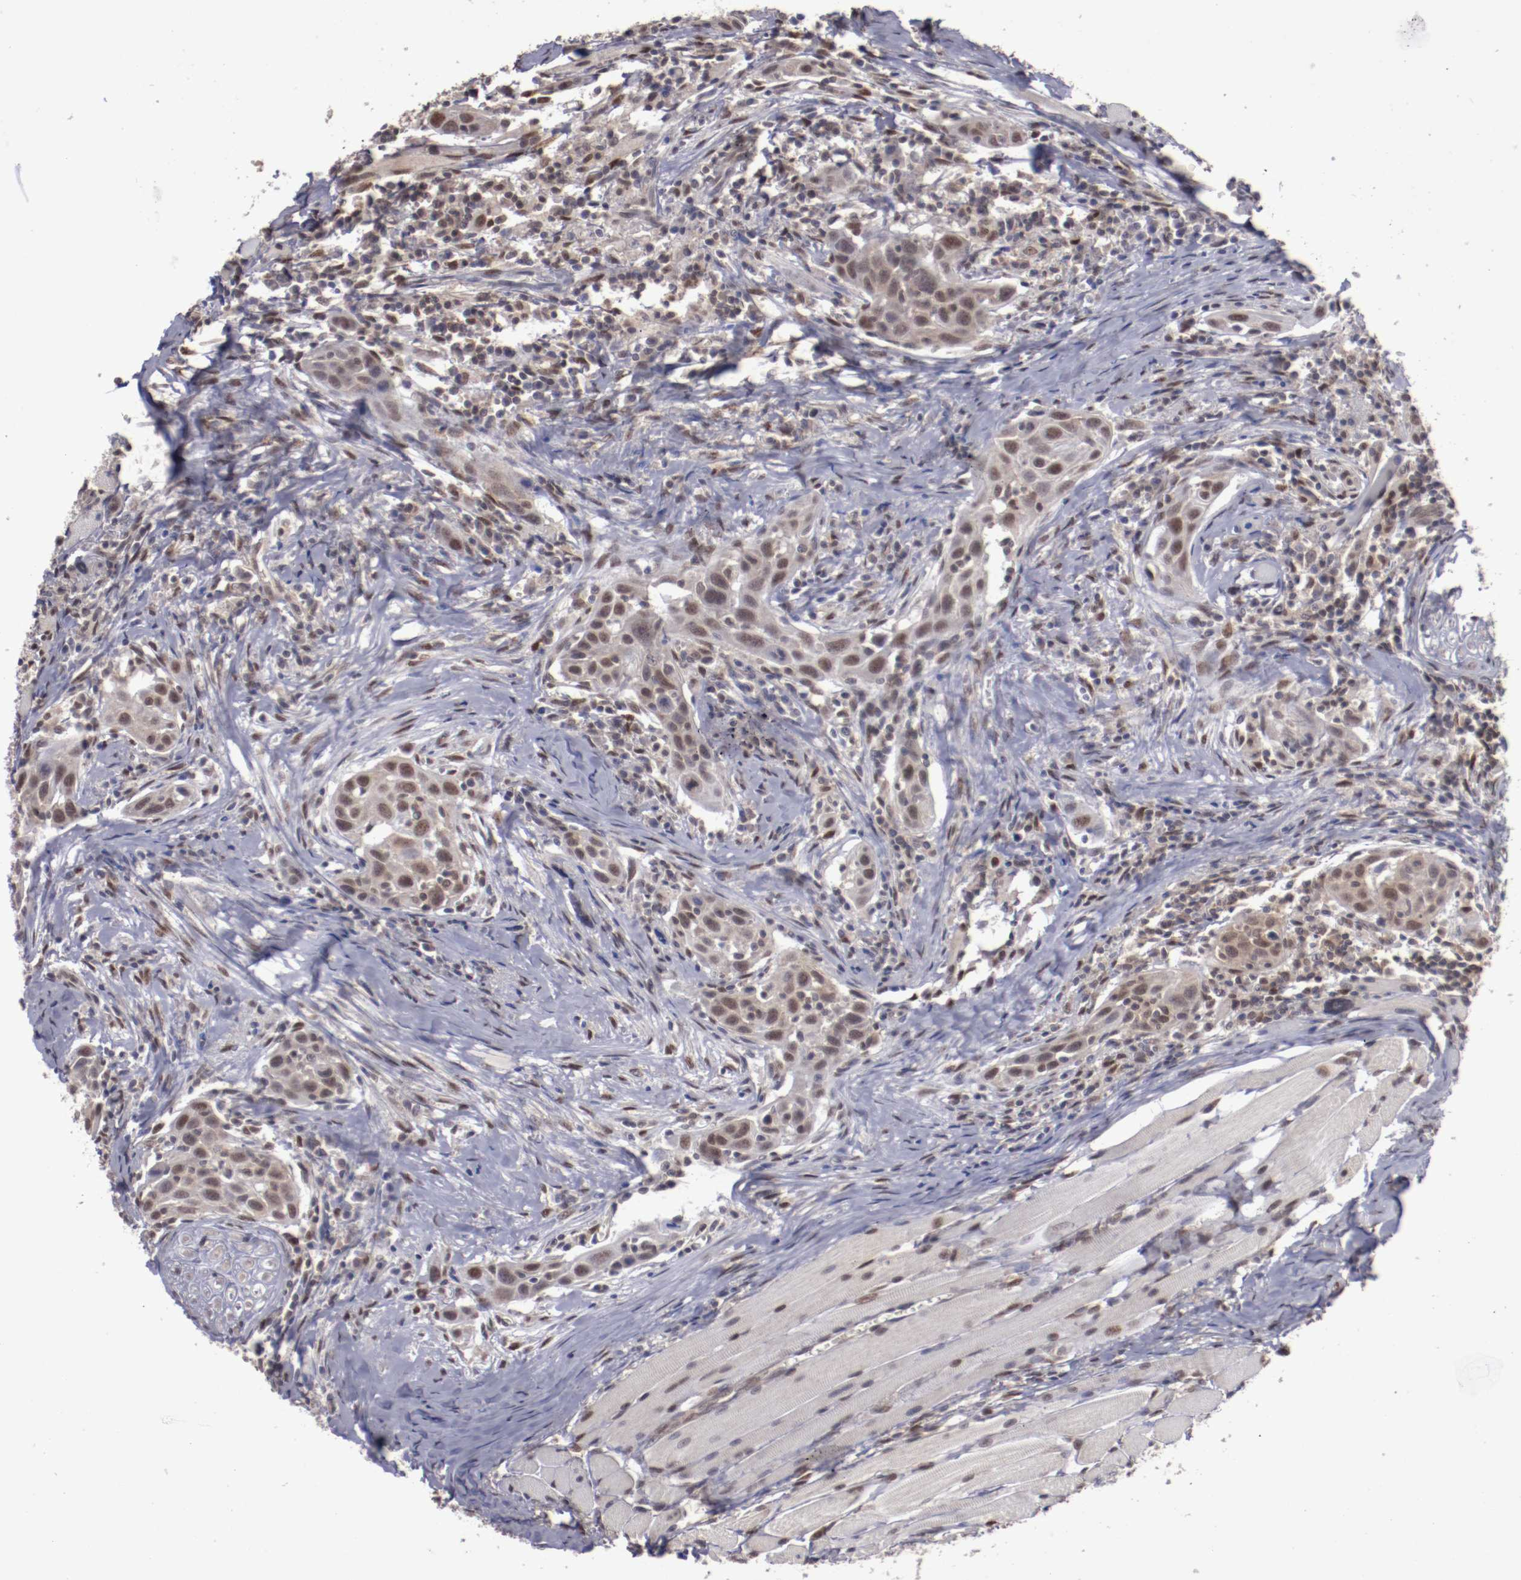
{"staining": {"intensity": "moderate", "quantity": ">75%", "location": "cytoplasmic/membranous,nuclear"}, "tissue": "head and neck cancer", "cell_type": "Tumor cells", "image_type": "cancer", "snomed": [{"axis": "morphology", "description": "Squamous cell carcinoma, NOS"}, {"axis": "topography", "description": "Oral tissue"}, {"axis": "topography", "description": "Head-Neck"}], "caption": "An IHC micrograph of tumor tissue is shown. Protein staining in brown shows moderate cytoplasmic/membranous and nuclear positivity in head and neck cancer within tumor cells. The staining is performed using DAB (3,3'-diaminobenzidine) brown chromogen to label protein expression. The nuclei are counter-stained blue using hematoxylin.", "gene": "ARNT", "patient": {"sex": "female", "age": 50}}